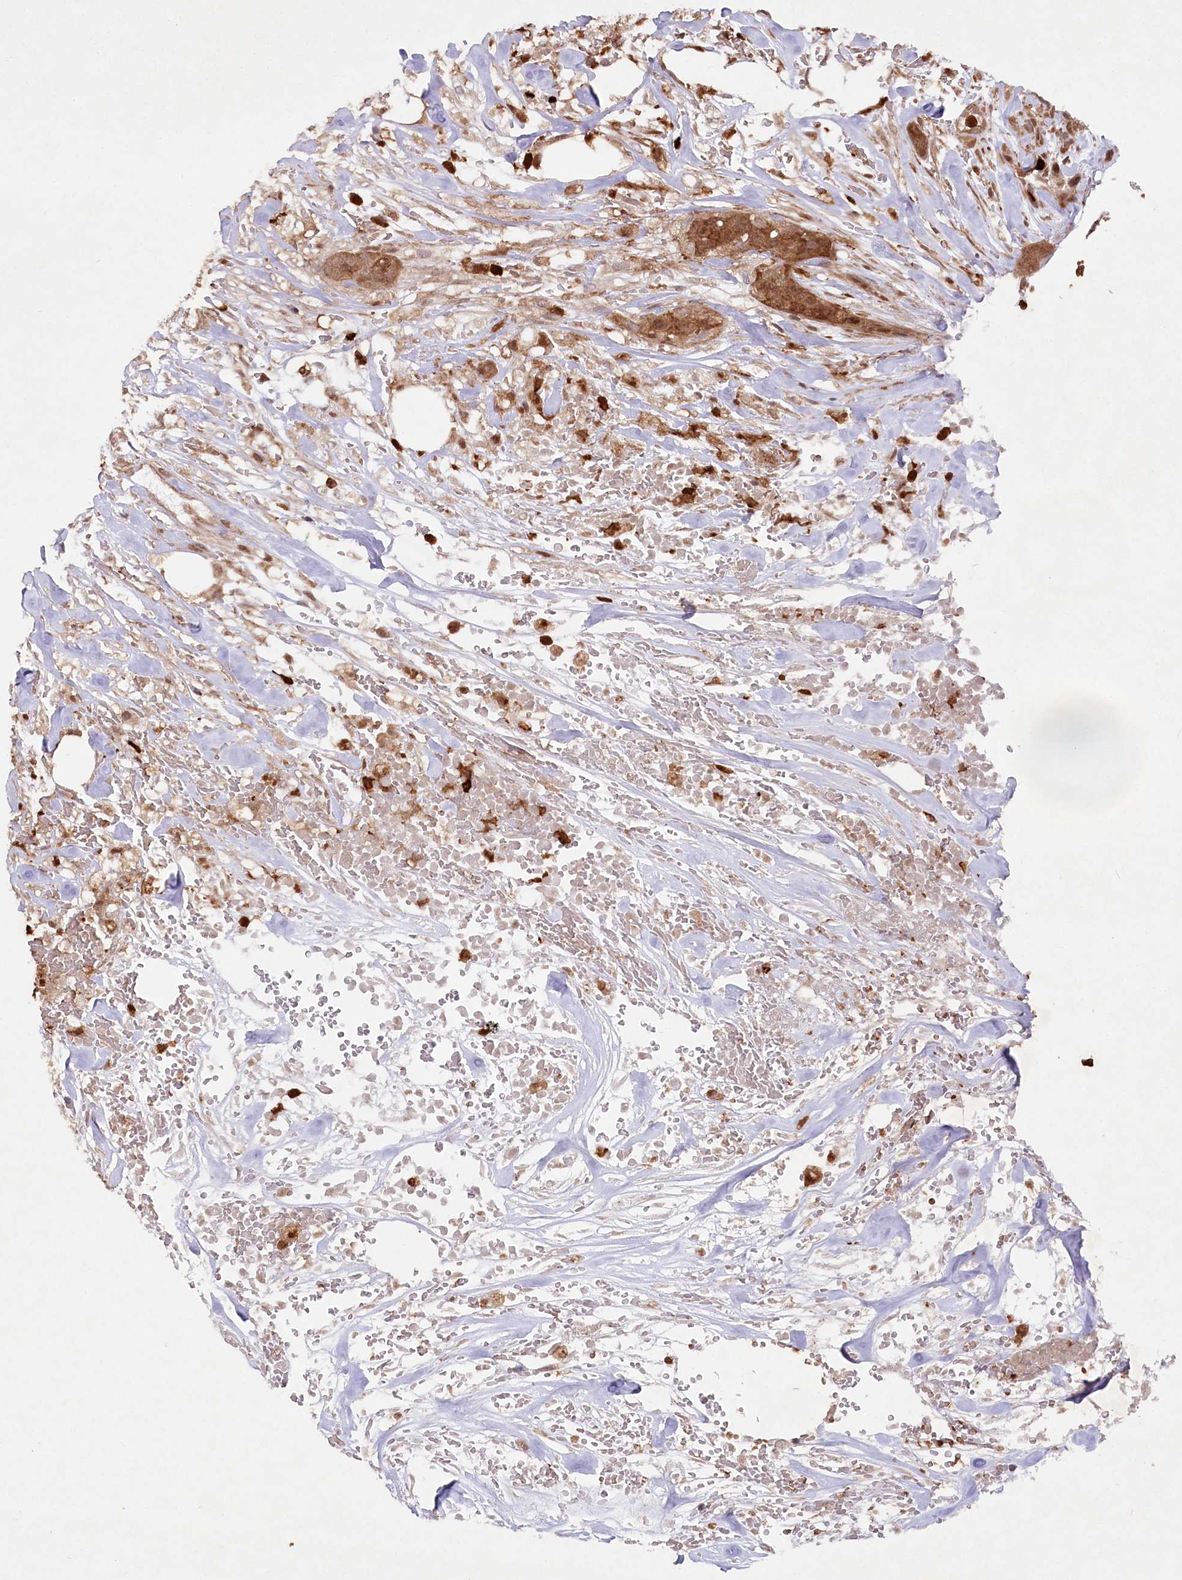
{"staining": {"intensity": "moderate", "quantity": ">75%", "location": "cytoplasmic/membranous,nuclear"}, "tissue": "breast cancer", "cell_type": "Tumor cells", "image_type": "cancer", "snomed": [{"axis": "morphology", "description": "Lobular carcinoma"}, {"axis": "topography", "description": "Breast"}], "caption": "High-magnification brightfield microscopy of lobular carcinoma (breast) stained with DAB (brown) and counterstained with hematoxylin (blue). tumor cells exhibit moderate cytoplasmic/membranous and nuclear positivity is present in about>75% of cells. The staining was performed using DAB (3,3'-diaminobenzidine) to visualize the protein expression in brown, while the nuclei were stained in blue with hematoxylin (Magnification: 20x).", "gene": "LSG1", "patient": {"sex": "female", "age": 51}}